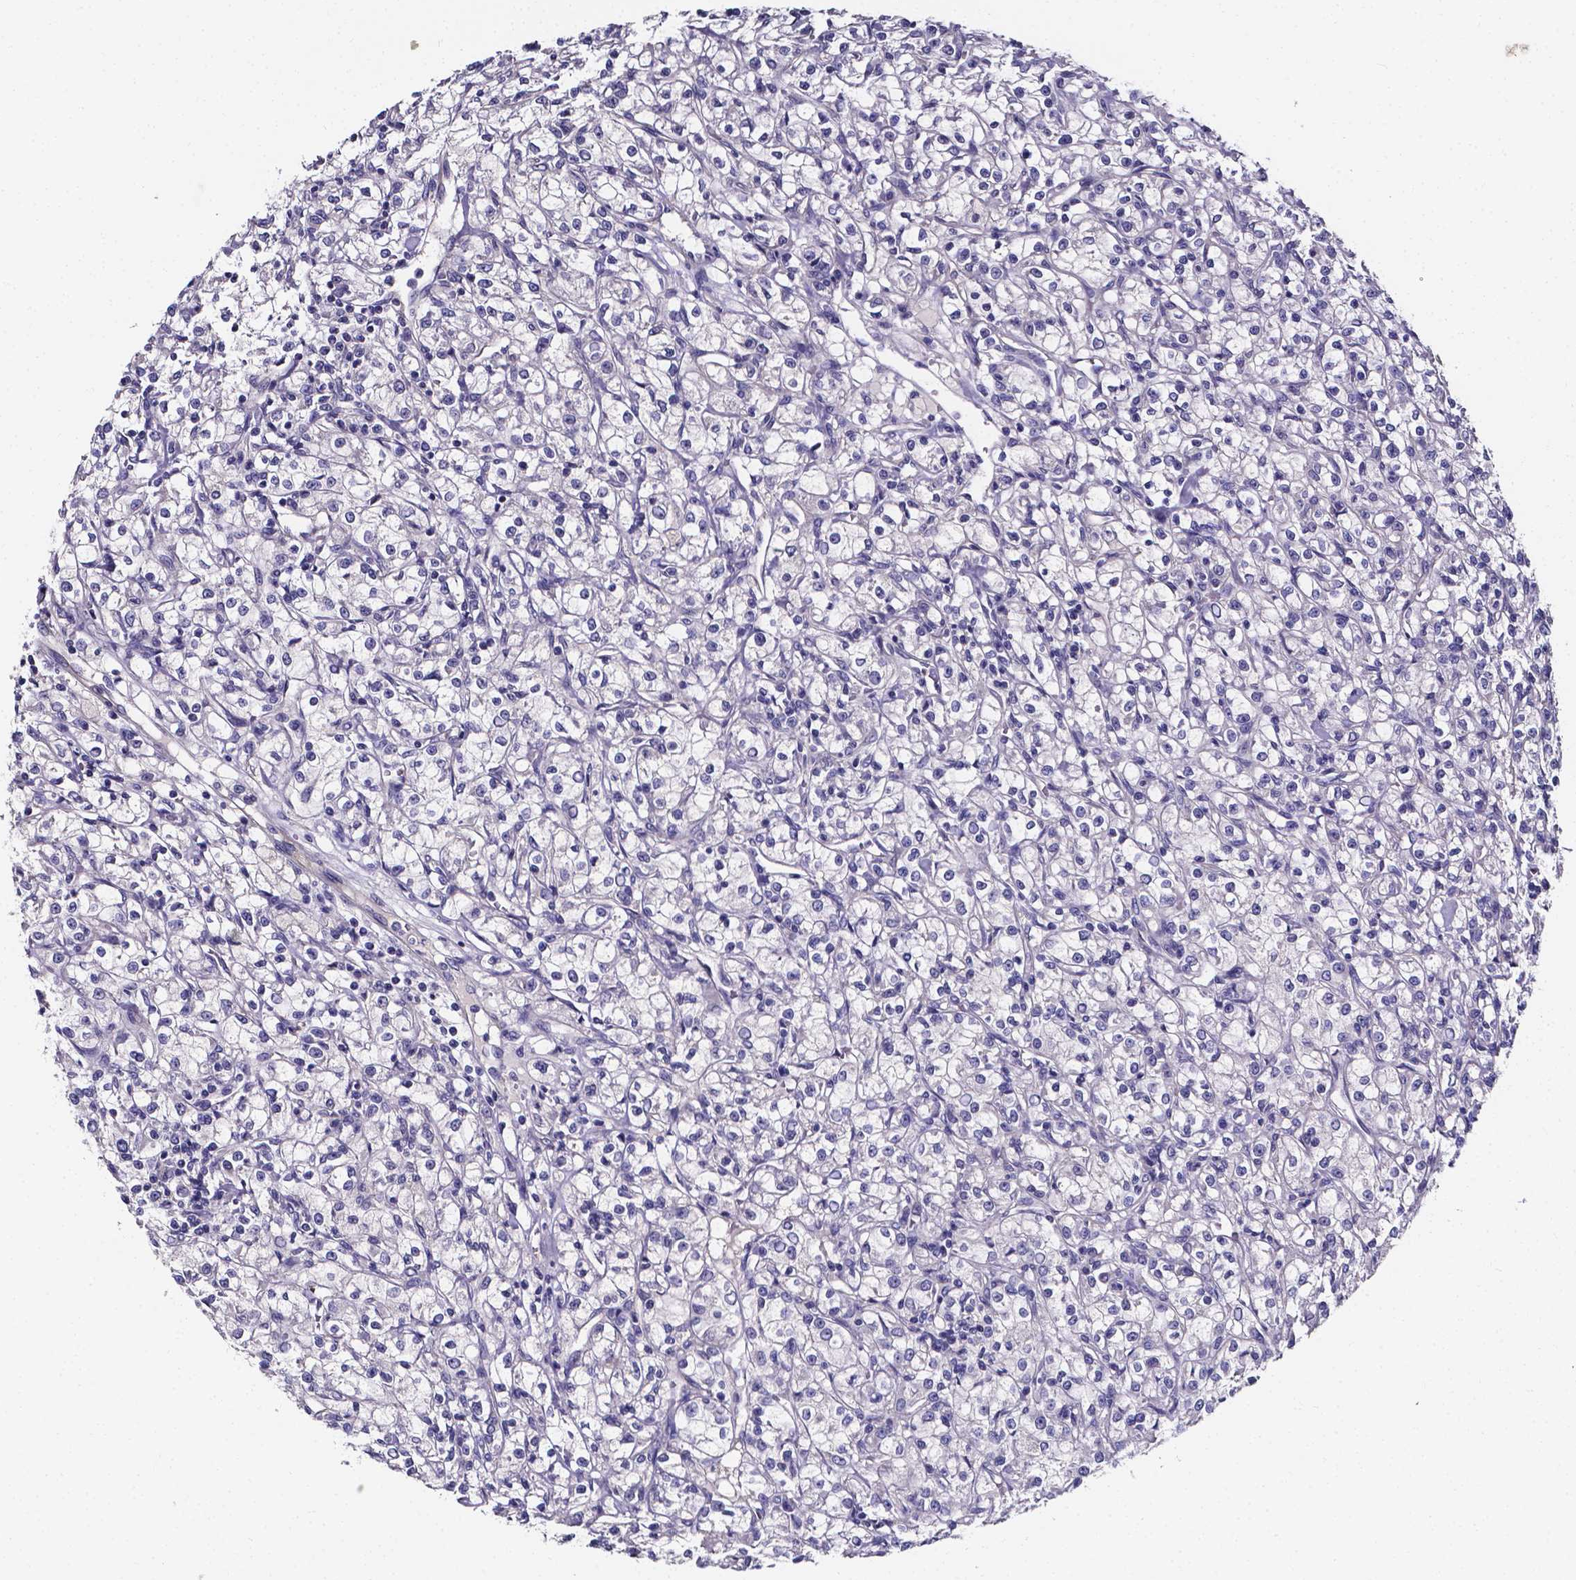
{"staining": {"intensity": "negative", "quantity": "none", "location": "none"}, "tissue": "renal cancer", "cell_type": "Tumor cells", "image_type": "cancer", "snomed": [{"axis": "morphology", "description": "Adenocarcinoma, NOS"}, {"axis": "topography", "description": "Kidney"}], "caption": "Tumor cells show no significant protein expression in renal adenocarcinoma.", "gene": "CACNG8", "patient": {"sex": "female", "age": 59}}